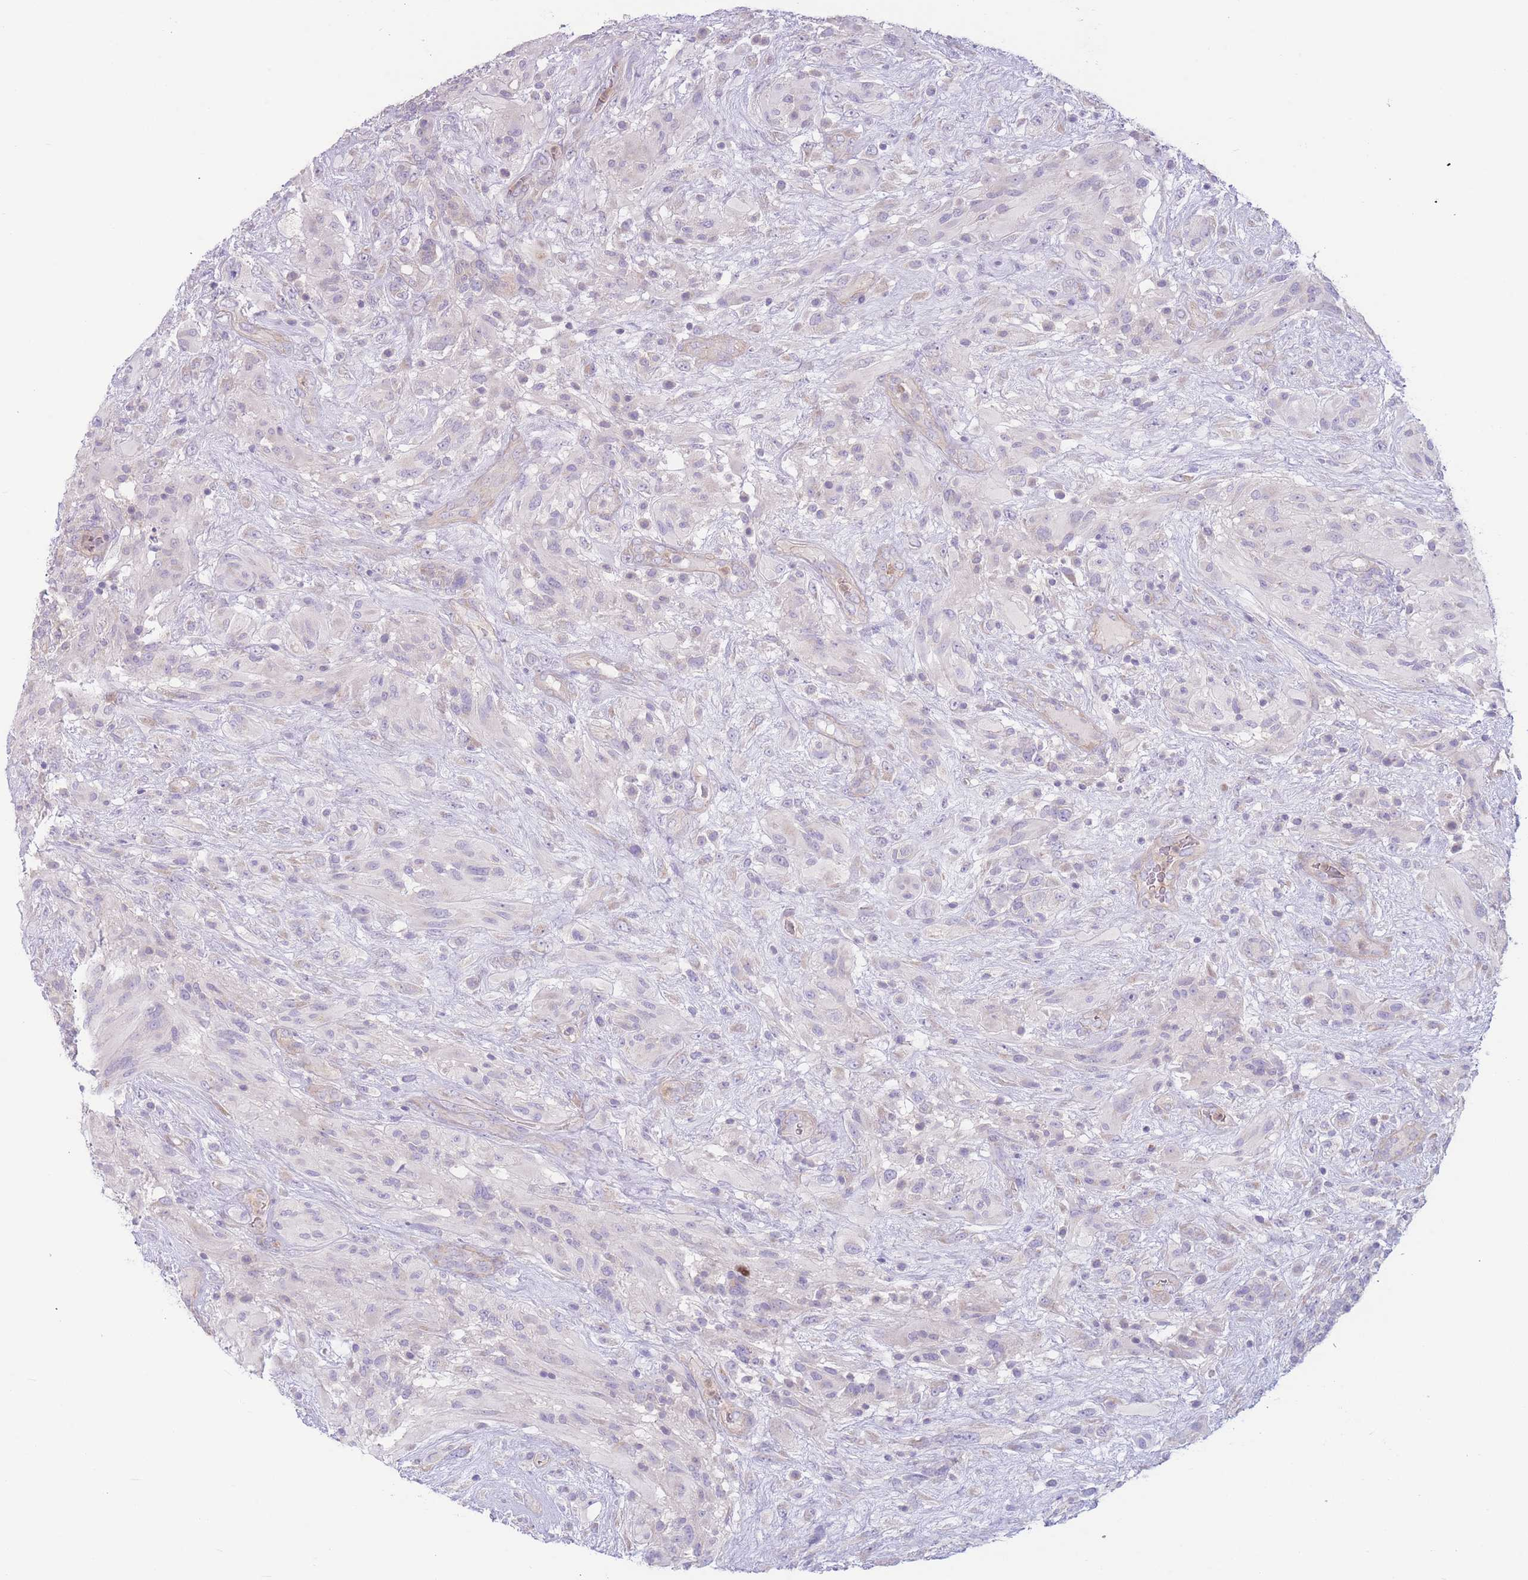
{"staining": {"intensity": "negative", "quantity": "none", "location": "none"}, "tissue": "glioma", "cell_type": "Tumor cells", "image_type": "cancer", "snomed": [{"axis": "morphology", "description": "Glioma, malignant, High grade"}, {"axis": "topography", "description": "Brain"}], "caption": "DAB (3,3'-diaminobenzidine) immunohistochemical staining of human glioma reveals no significant staining in tumor cells. (DAB (3,3'-diaminobenzidine) immunohistochemistry, high magnification).", "gene": "BHLHA15", "patient": {"sex": "male", "age": 61}}